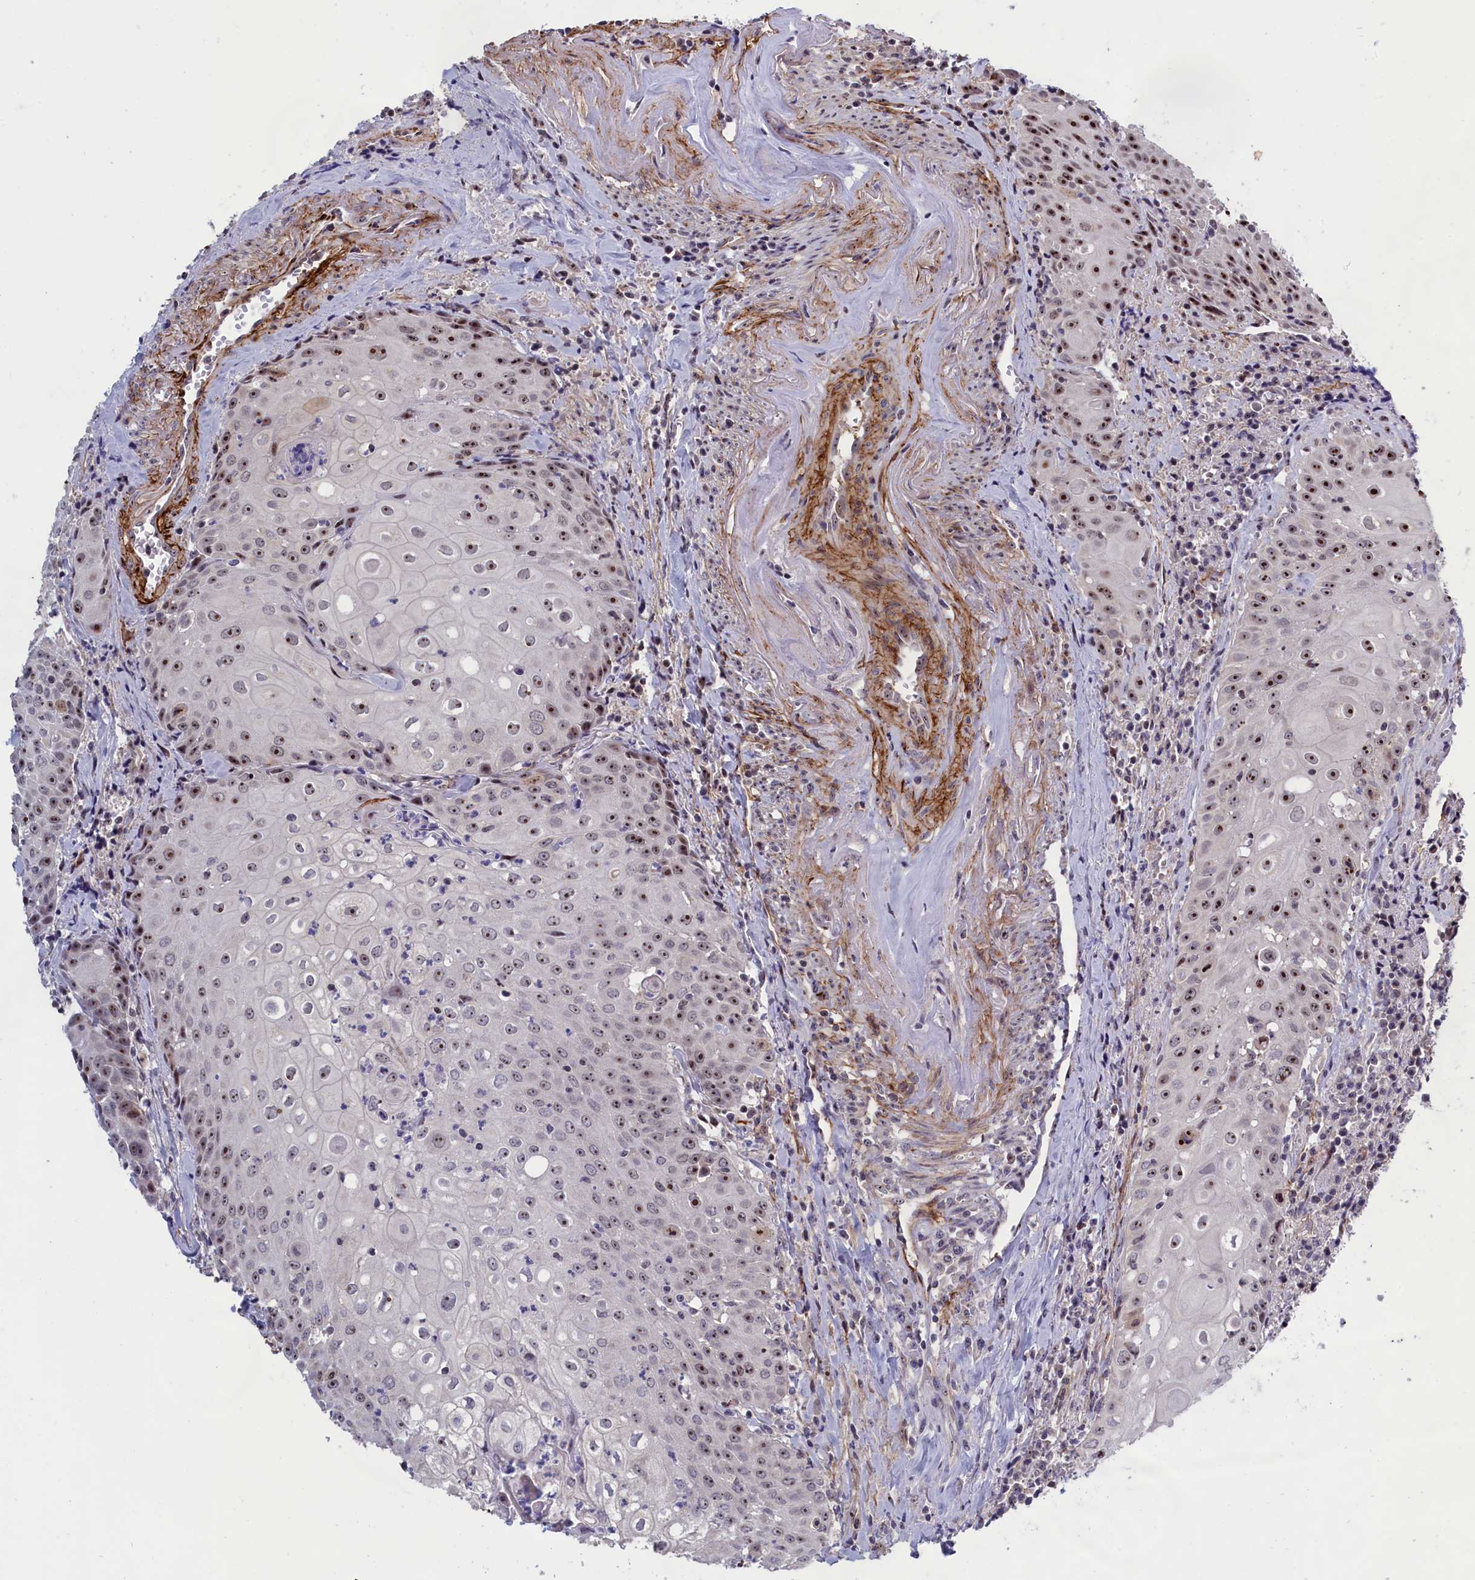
{"staining": {"intensity": "strong", "quantity": "25%-75%", "location": "nuclear"}, "tissue": "head and neck cancer", "cell_type": "Tumor cells", "image_type": "cancer", "snomed": [{"axis": "morphology", "description": "Squamous cell carcinoma, NOS"}, {"axis": "topography", "description": "Oral tissue"}, {"axis": "topography", "description": "Head-Neck"}], "caption": "IHC (DAB (3,3'-diaminobenzidine)) staining of human head and neck cancer demonstrates strong nuclear protein expression in about 25%-75% of tumor cells. The staining is performed using DAB (3,3'-diaminobenzidine) brown chromogen to label protein expression. The nuclei are counter-stained blue using hematoxylin.", "gene": "PPAN", "patient": {"sex": "female", "age": 82}}